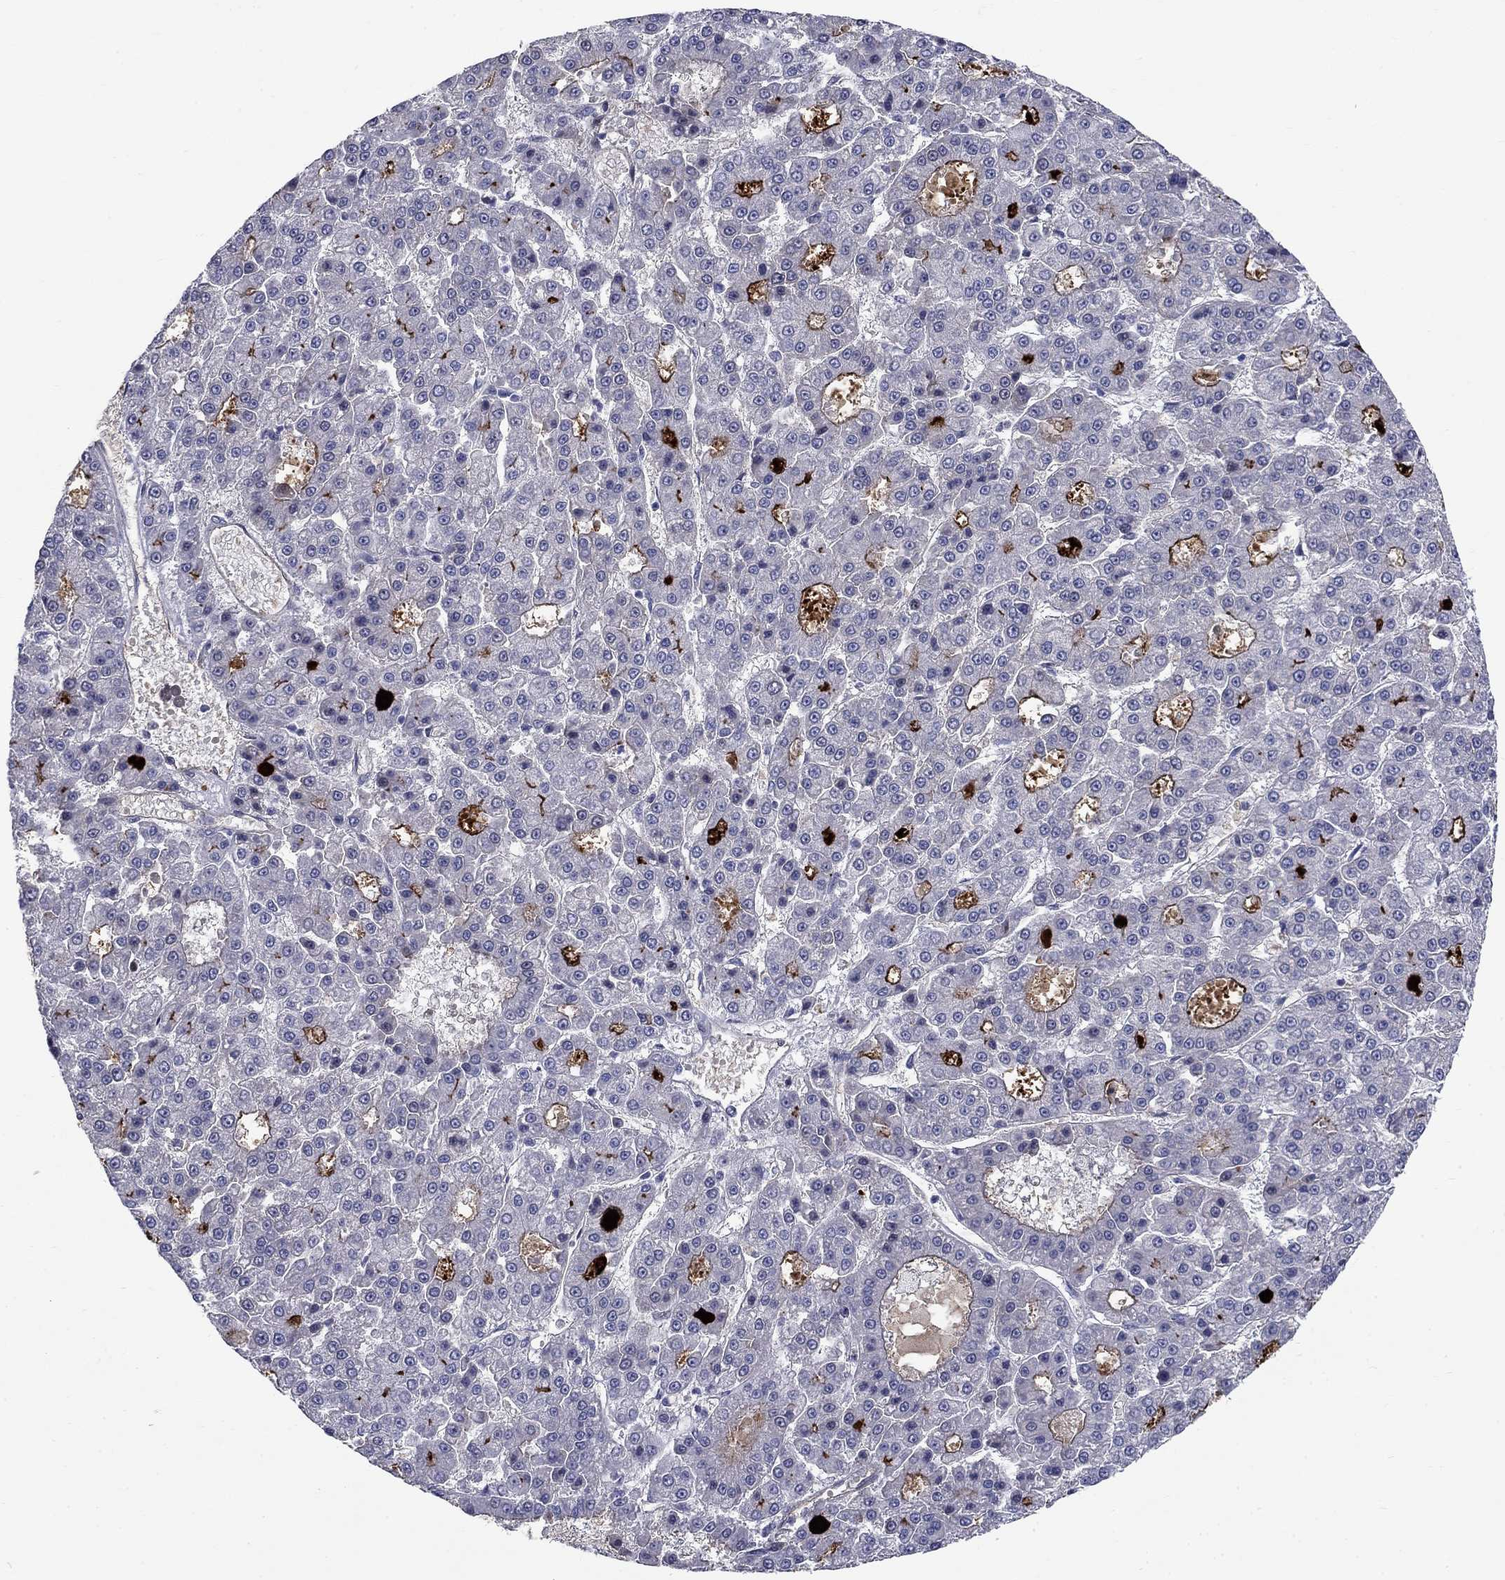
{"staining": {"intensity": "strong", "quantity": "<25%", "location": "cytoplasmic/membranous"}, "tissue": "liver cancer", "cell_type": "Tumor cells", "image_type": "cancer", "snomed": [{"axis": "morphology", "description": "Carcinoma, Hepatocellular, NOS"}, {"axis": "topography", "description": "Liver"}], "caption": "Immunohistochemical staining of hepatocellular carcinoma (liver) demonstrates strong cytoplasmic/membranous protein staining in approximately <25% of tumor cells.", "gene": "SLC1A1", "patient": {"sex": "male", "age": 70}}